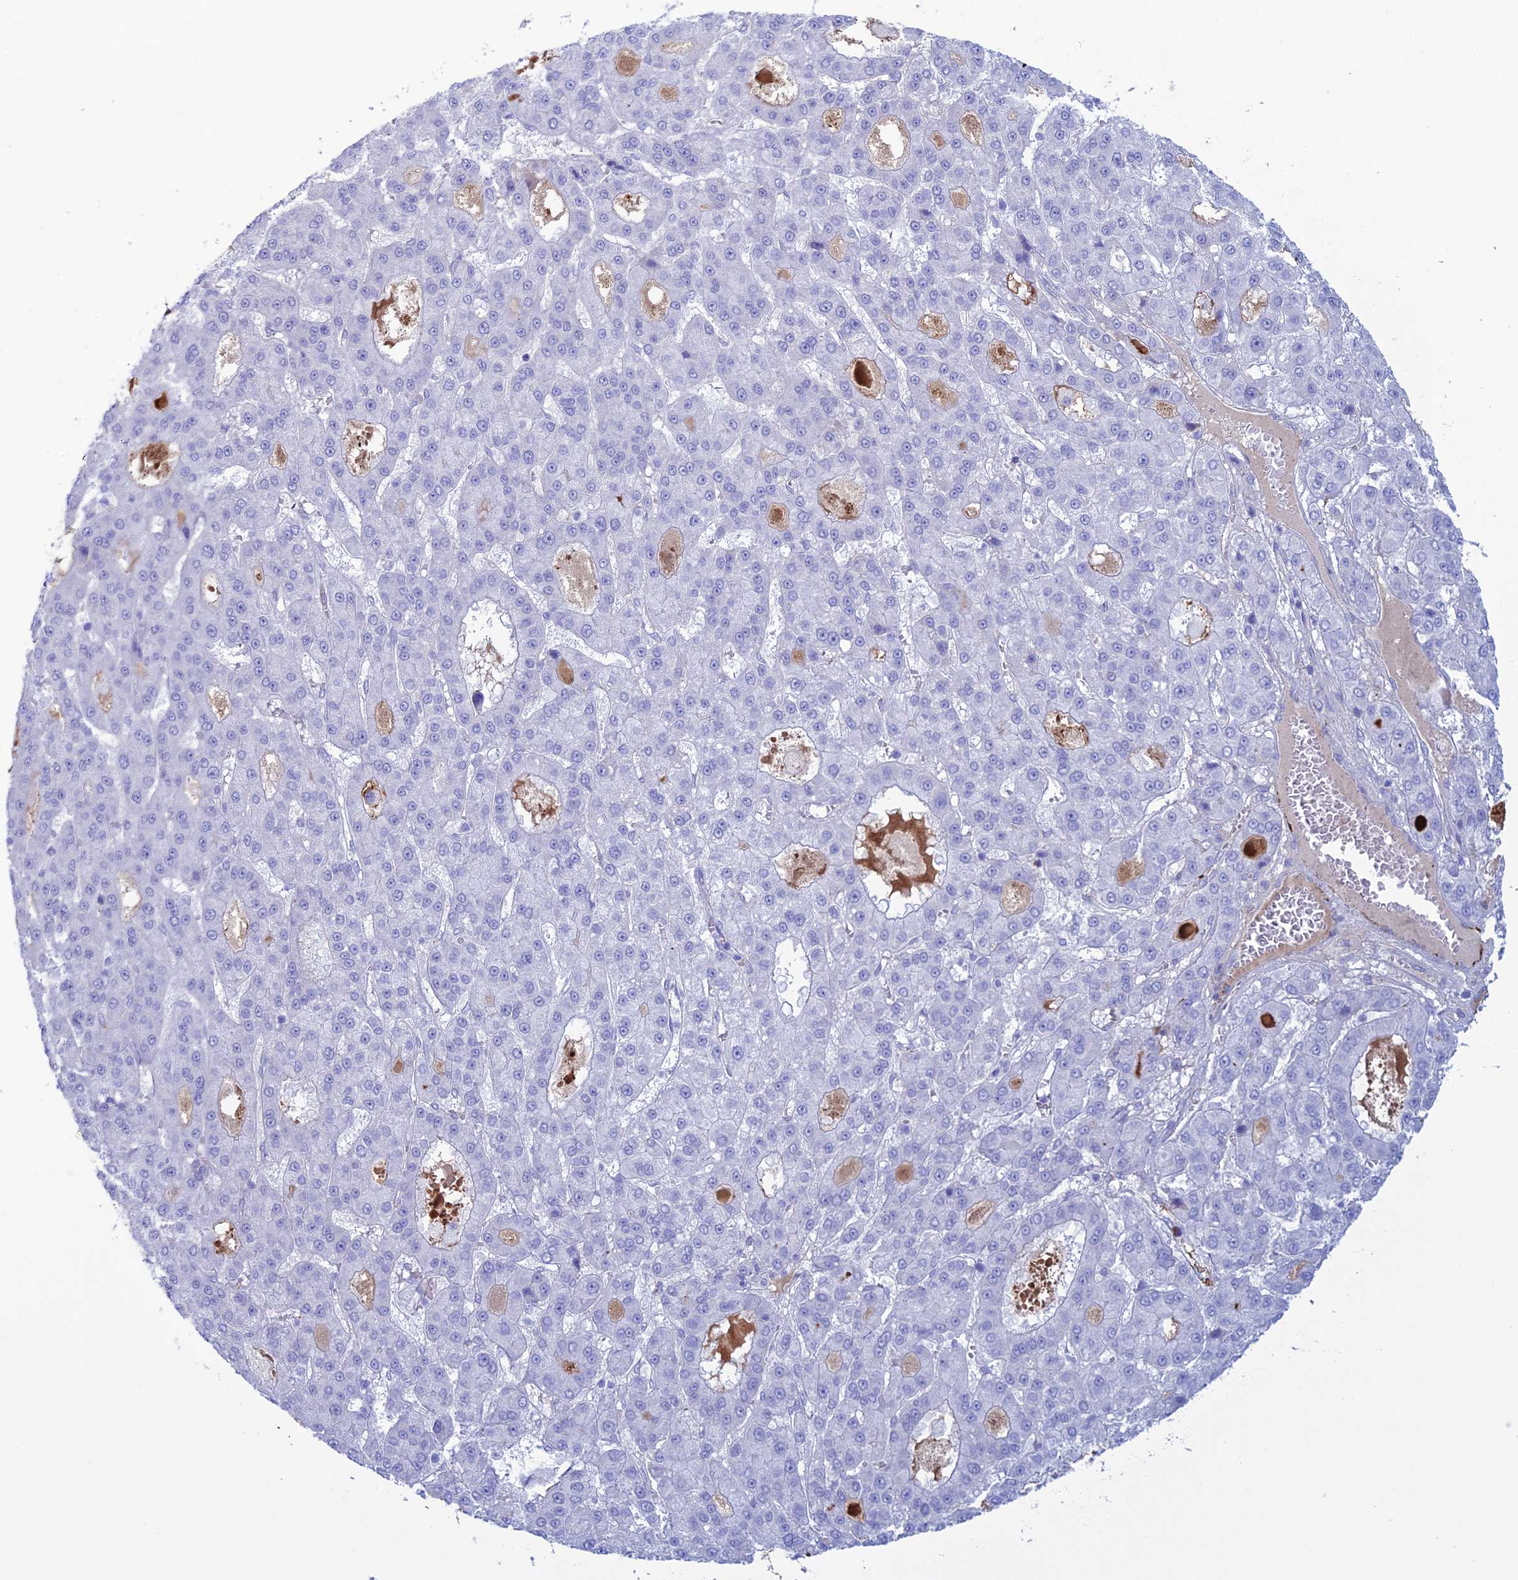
{"staining": {"intensity": "negative", "quantity": "none", "location": "none"}, "tissue": "liver cancer", "cell_type": "Tumor cells", "image_type": "cancer", "snomed": [{"axis": "morphology", "description": "Carcinoma, Hepatocellular, NOS"}, {"axis": "topography", "description": "Liver"}], "caption": "Tumor cells show no significant expression in liver cancer (hepatocellular carcinoma).", "gene": "CDC42EP5", "patient": {"sex": "male", "age": 70}}